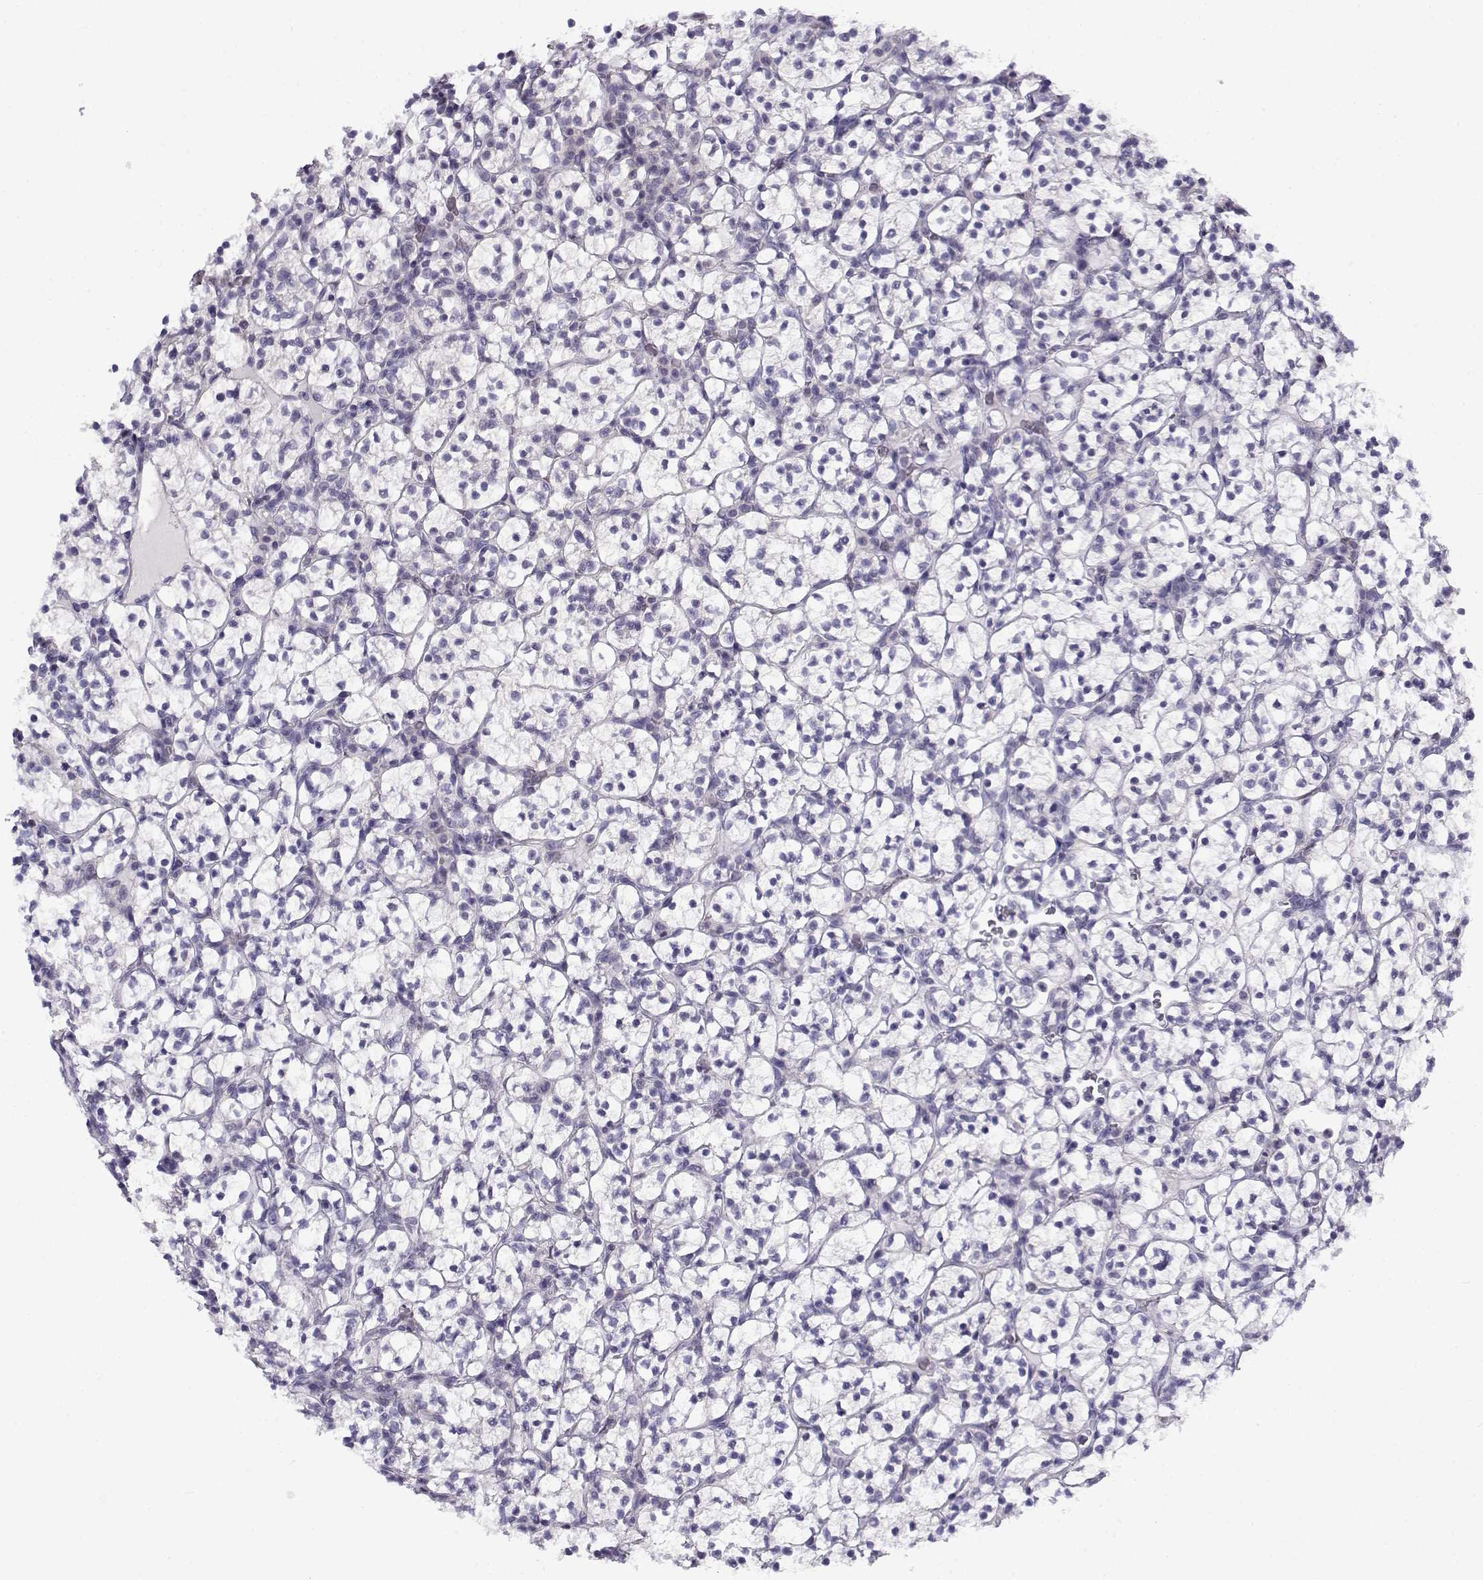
{"staining": {"intensity": "negative", "quantity": "none", "location": "none"}, "tissue": "renal cancer", "cell_type": "Tumor cells", "image_type": "cancer", "snomed": [{"axis": "morphology", "description": "Adenocarcinoma, NOS"}, {"axis": "topography", "description": "Kidney"}], "caption": "Immunohistochemistry (IHC) micrograph of neoplastic tissue: adenocarcinoma (renal) stained with DAB shows no significant protein staining in tumor cells.", "gene": "FAM166A", "patient": {"sex": "female", "age": 89}}